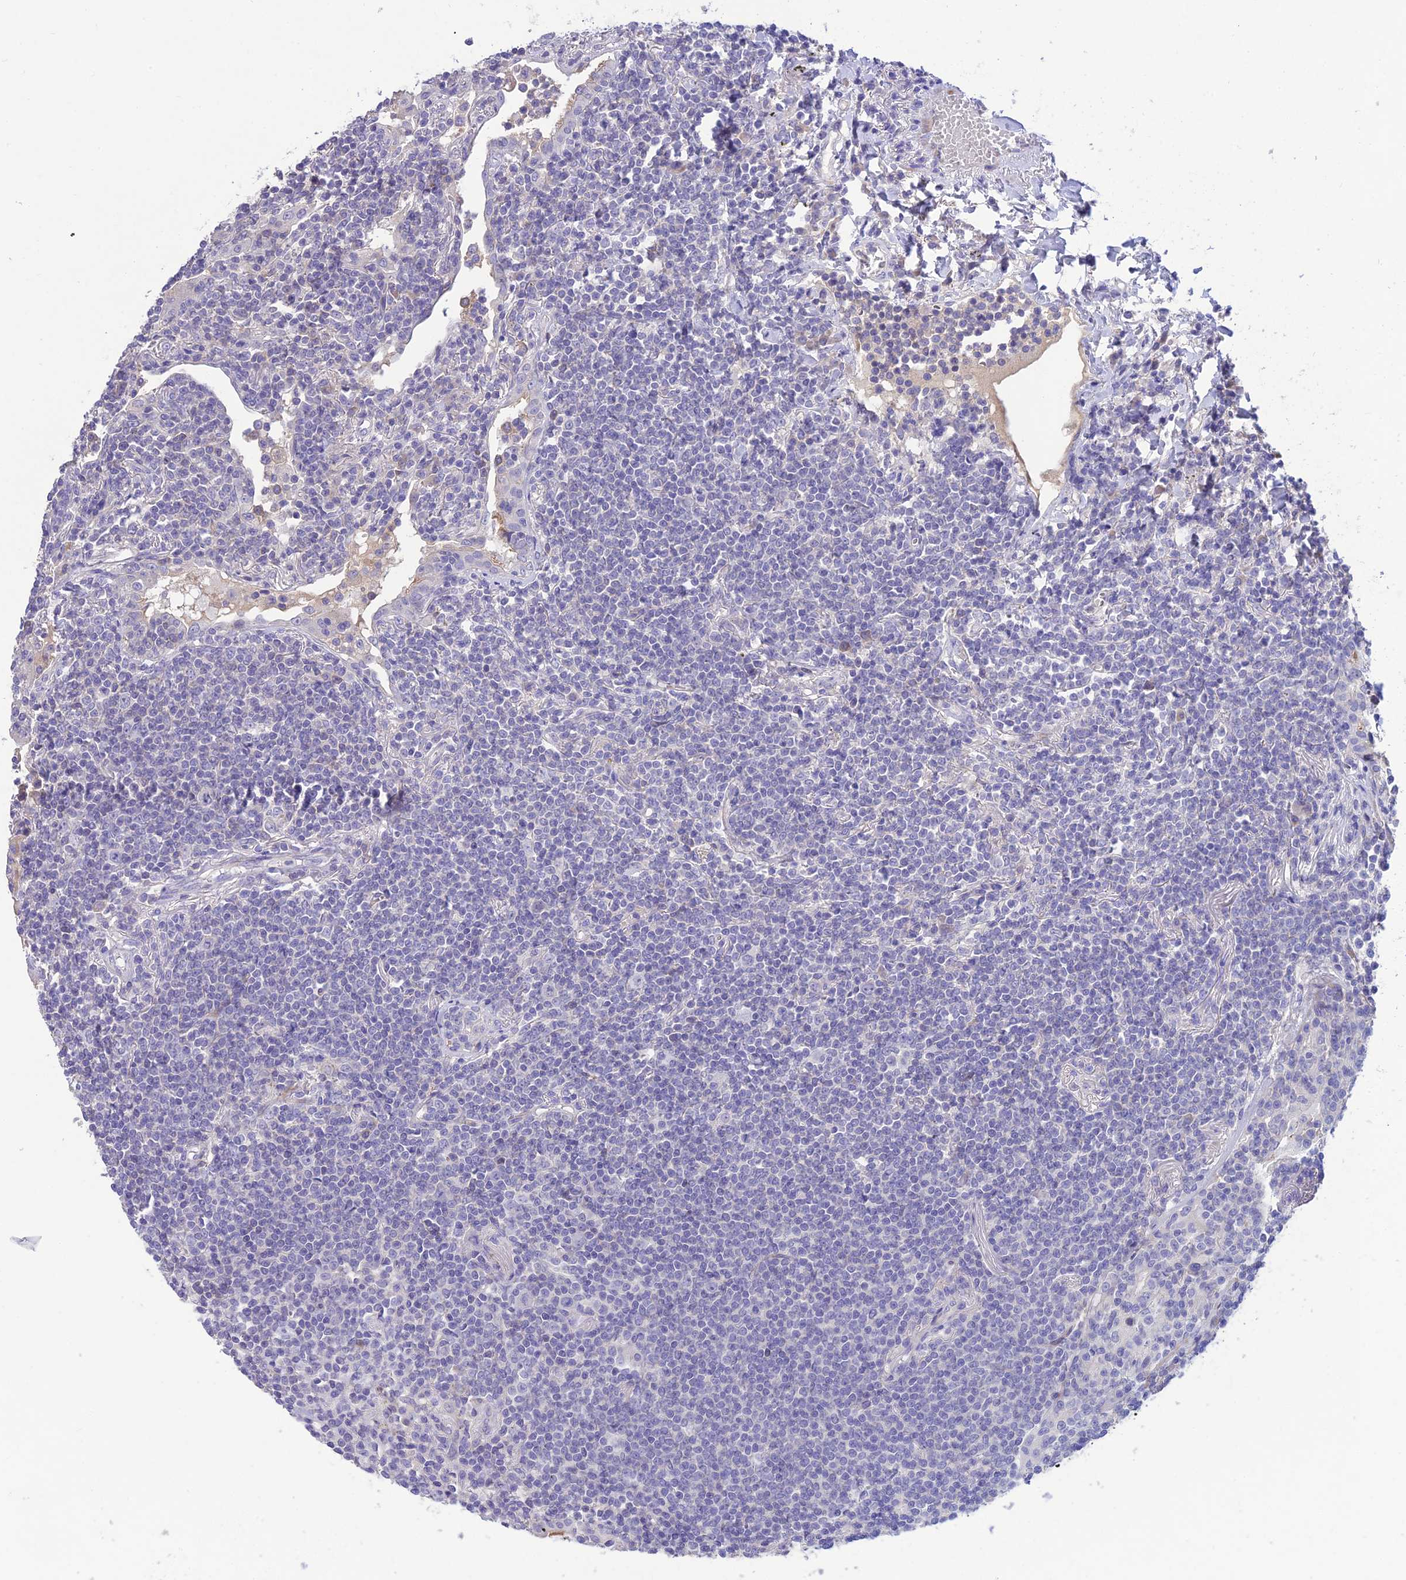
{"staining": {"intensity": "negative", "quantity": "none", "location": "none"}, "tissue": "lymphoma", "cell_type": "Tumor cells", "image_type": "cancer", "snomed": [{"axis": "morphology", "description": "Malignant lymphoma, non-Hodgkin's type, Low grade"}, {"axis": "topography", "description": "Lung"}], "caption": "This photomicrograph is of lymphoma stained with immunohistochemistry (IHC) to label a protein in brown with the nuclei are counter-stained blue. There is no staining in tumor cells. (DAB IHC visualized using brightfield microscopy, high magnification).", "gene": "TEKT3", "patient": {"sex": "female", "age": 71}}